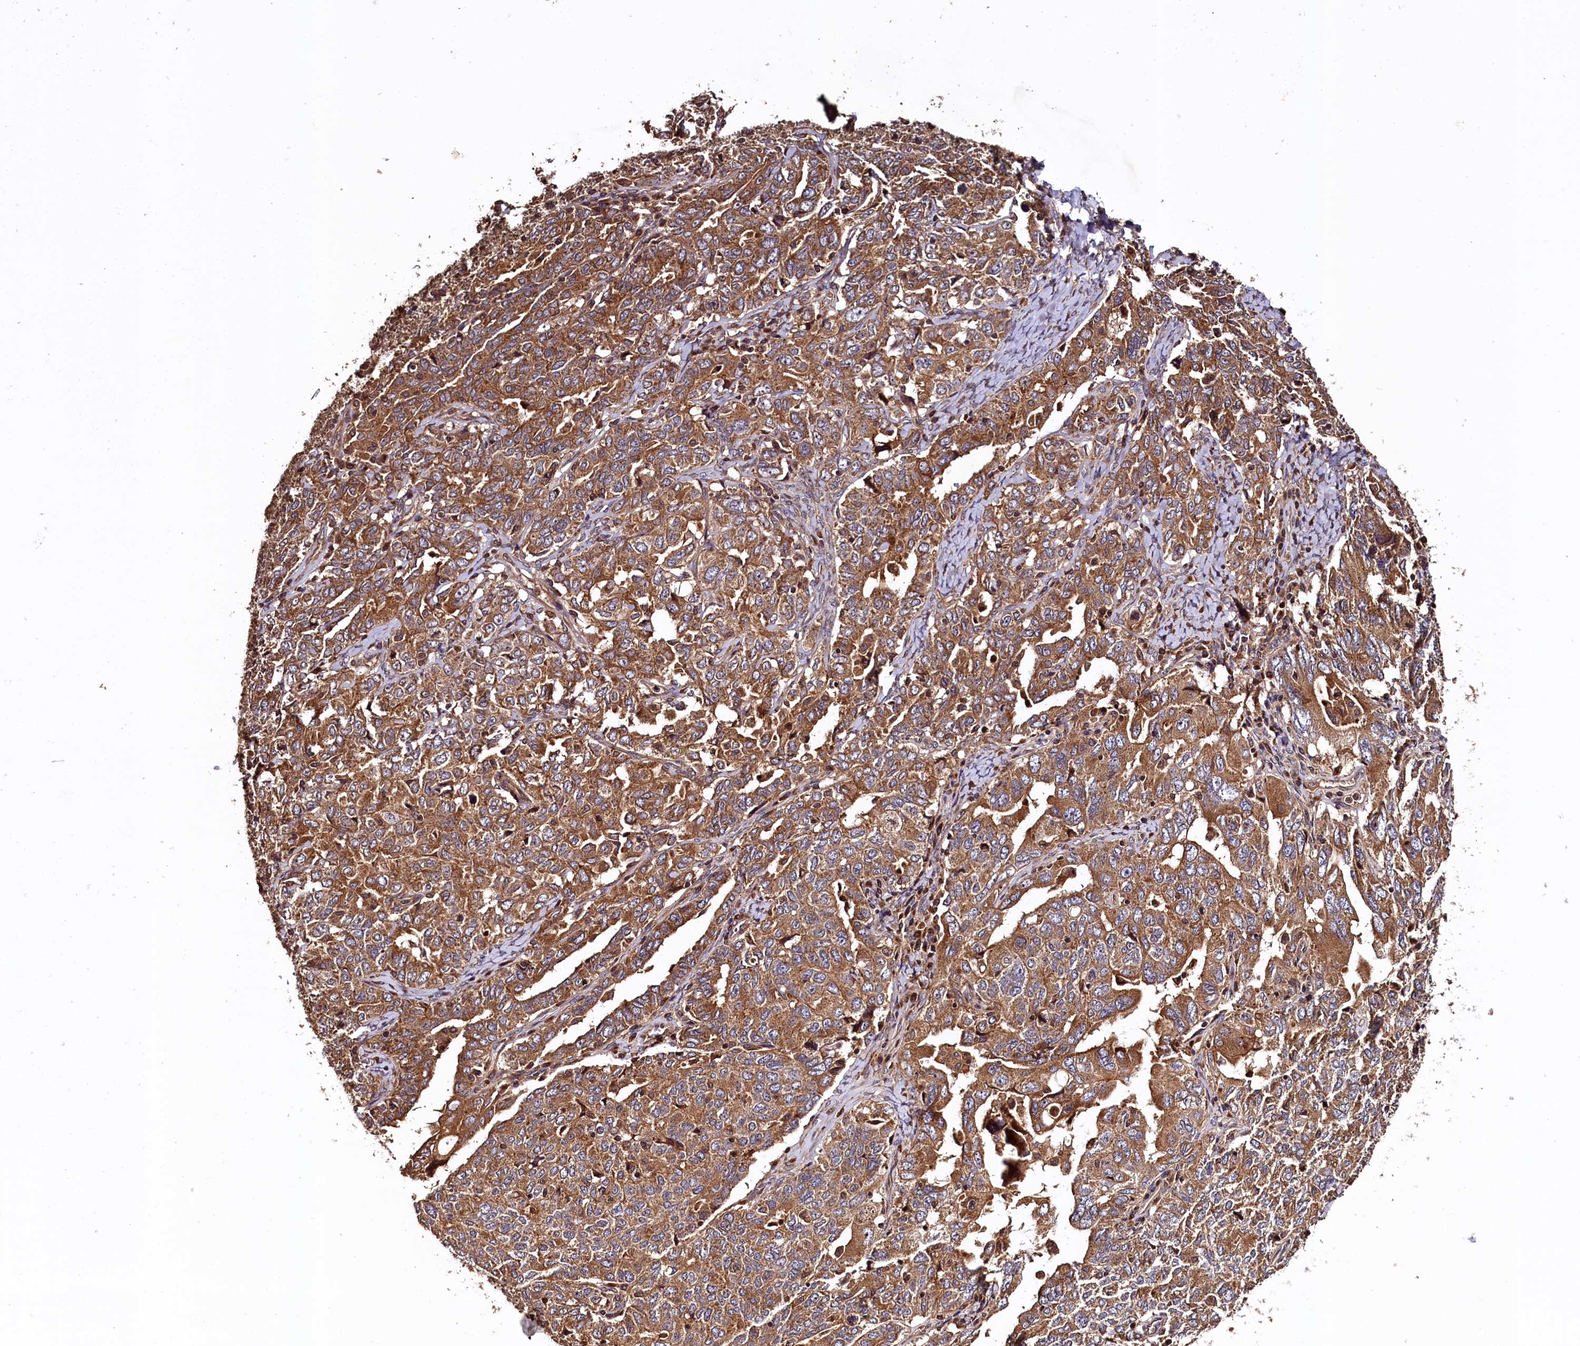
{"staining": {"intensity": "moderate", "quantity": ">75%", "location": "cytoplasmic/membranous"}, "tissue": "ovarian cancer", "cell_type": "Tumor cells", "image_type": "cancer", "snomed": [{"axis": "morphology", "description": "Carcinoma, endometroid"}, {"axis": "topography", "description": "Ovary"}], "caption": "Human ovarian endometroid carcinoma stained for a protein (brown) demonstrates moderate cytoplasmic/membranous positive expression in about >75% of tumor cells.", "gene": "KLC2", "patient": {"sex": "female", "age": 62}}